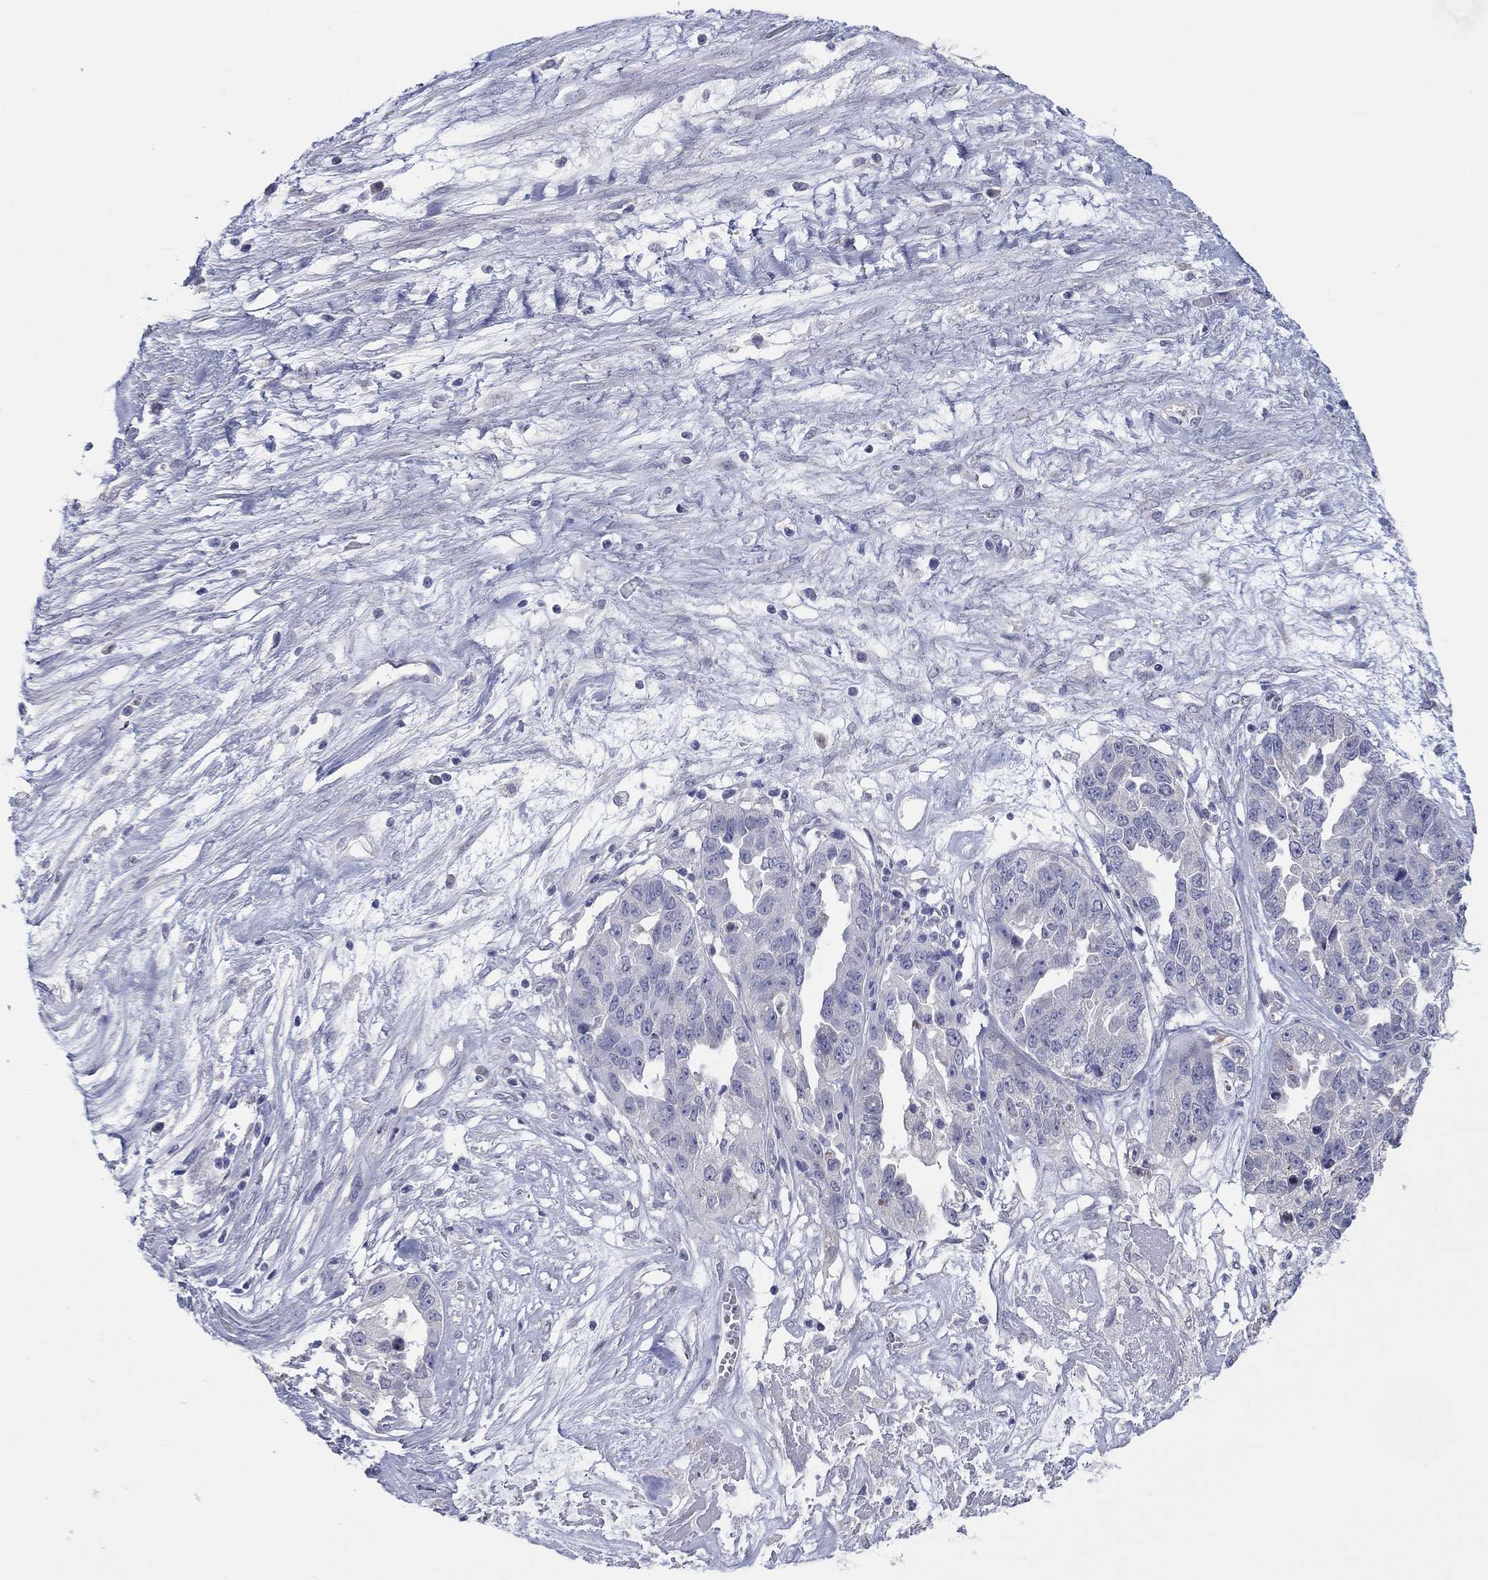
{"staining": {"intensity": "negative", "quantity": "none", "location": "none"}, "tissue": "ovarian cancer", "cell_type": "Tumor cells", "image_type": "cancer", "snomed": [{"axis": "morphology", "description": "Cystadenocarcinoma, serous, NOS"}, {"axis": "topography", "description": "Ovary"}], "caption": "Tumor cells are negative for protein expression in human ovarian cancer.", "gene": "LRRC4C", "patient": {"sex": "female", "age": 87}}